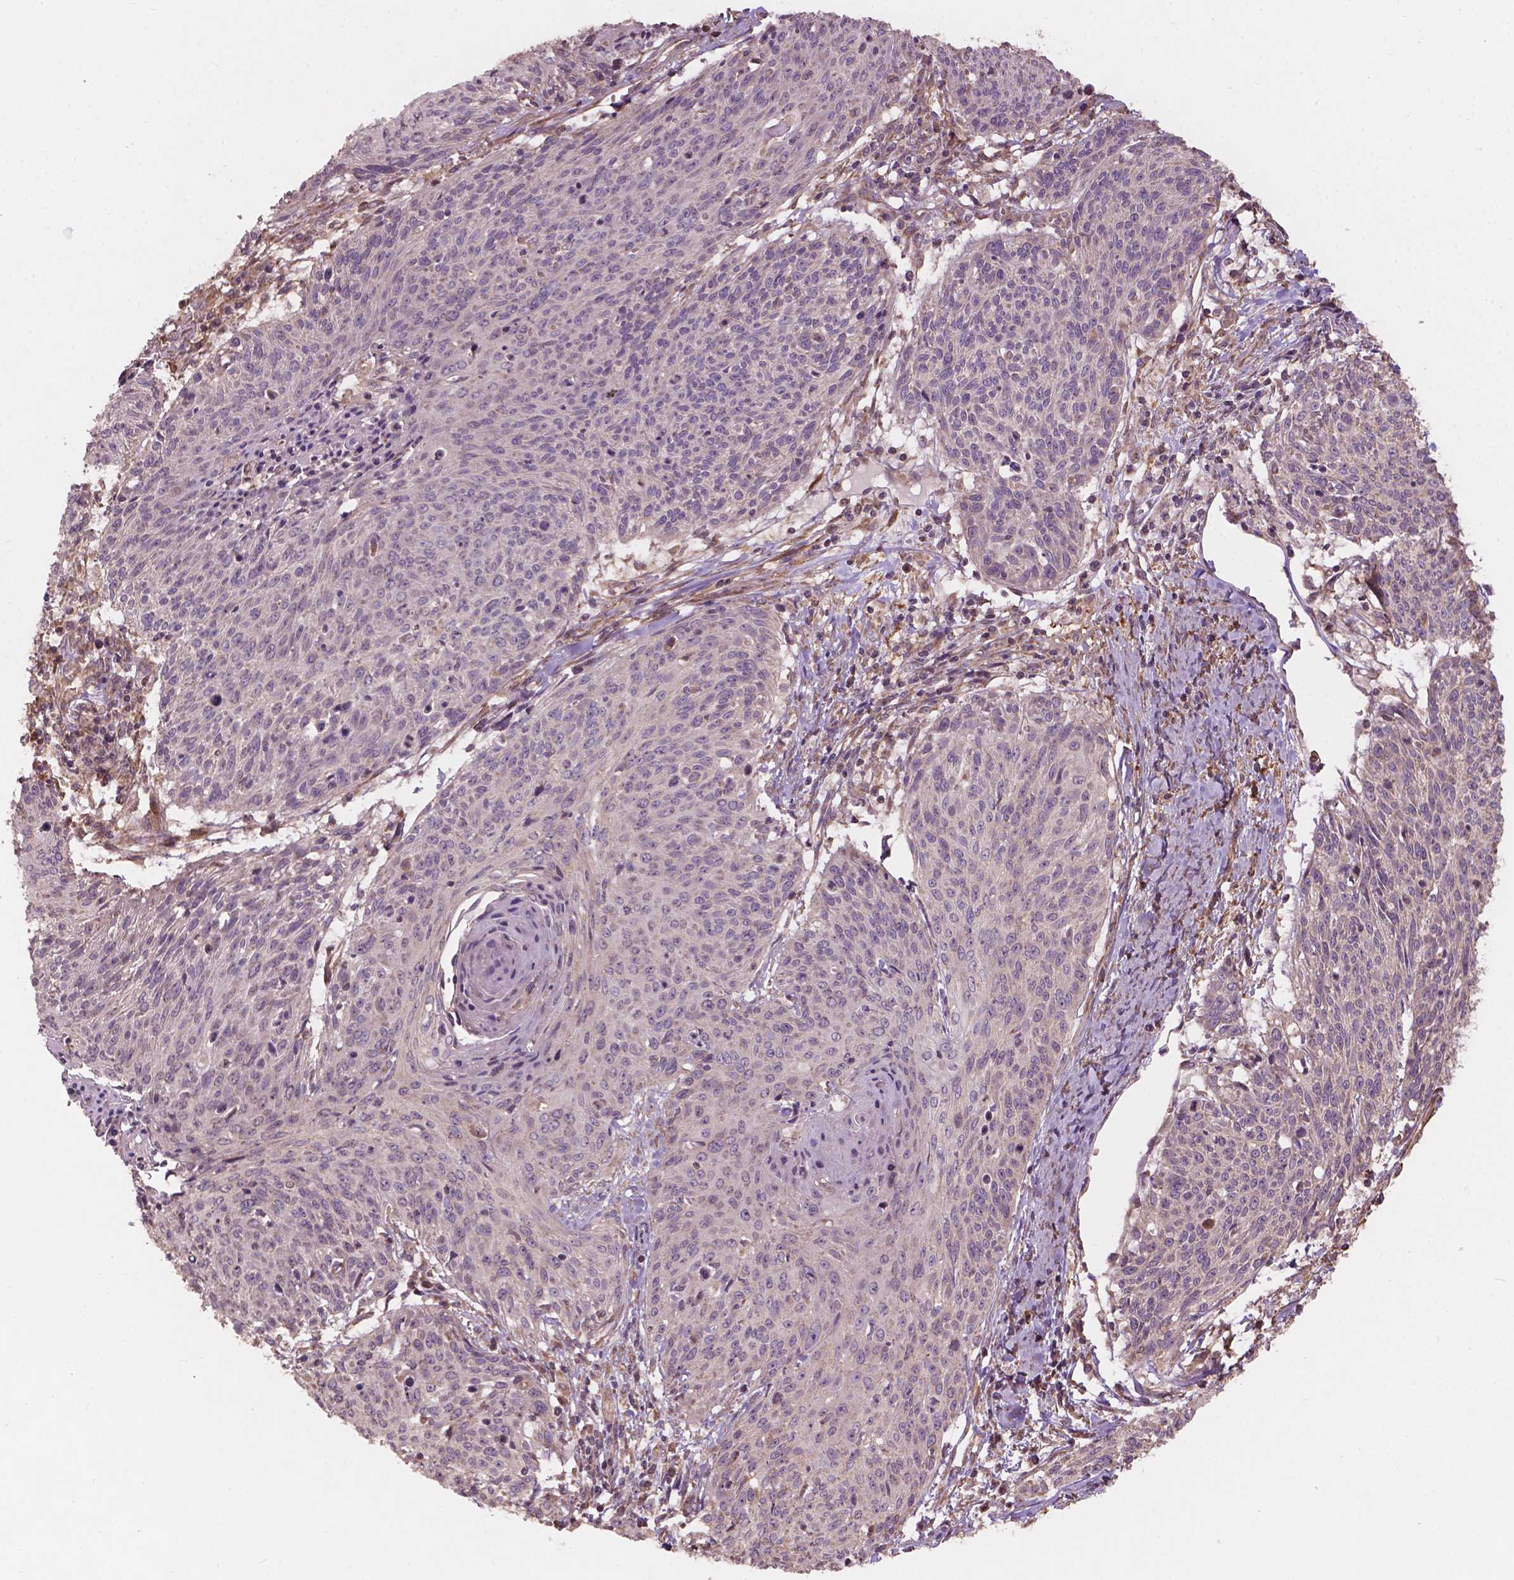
{"staining": {"intensity": "negative", "quantity": "none", "location": "none"}, "tissue": "cervical cancer", "cell_type": "Tumor cells", "image_type": "cancer", "snomed": [{"axis": "morphology", "description": "Squamous cell carcinoma, NOS"}, {"axis": "topography", "description": "Cervix"}], "caption": "Immunohistochemical staining of cervical squamous cell carcinoma exhibits no significant staining in tumor cells.", "gene": "CDC42BPA", "patient": {"sex": "female", "age": 45}}